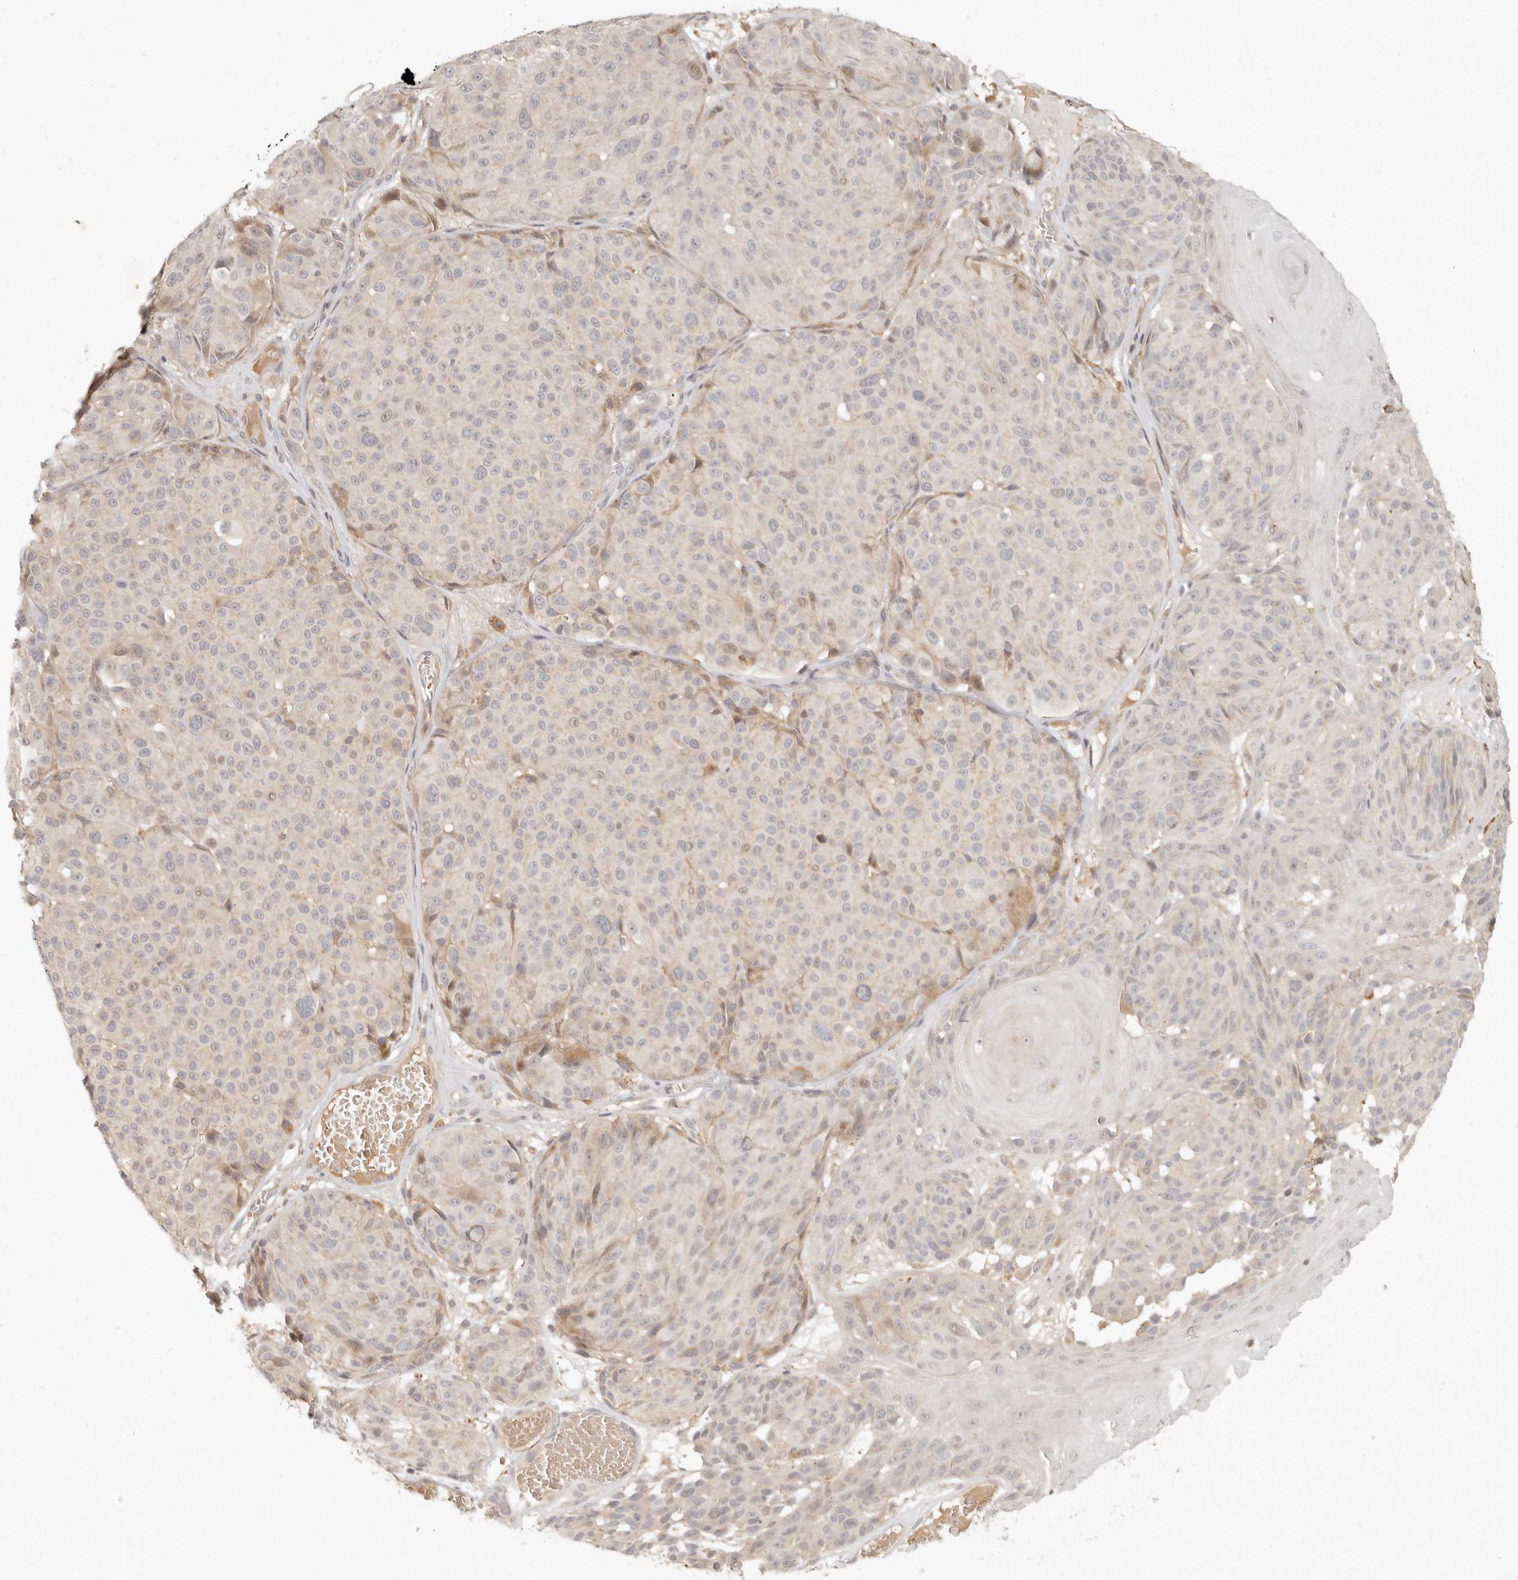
{"staining": {"intensity": "weak", "quantity": "<25%", "location": "cytoplasmic/membranous"}, "tissue": "melanoma", "cell_type": "Tumor cells", "image_type": "cancer", "snomed": [{"axis": "morphology", "description": "Malignant melanoma, NOS"}, {"axis": "topography", "description": "Skin"}], "caption": "DAB (3,3'-diaminobenzidine) immunohistochemical staining of melanoma shows no significant staining in tumor cells. (DAB (3,3'-diaminobenzidine) IHC with hematoxylin counter stain).", "gene": "UBXN11", "patient": {"sex": "male", "age": 83}}